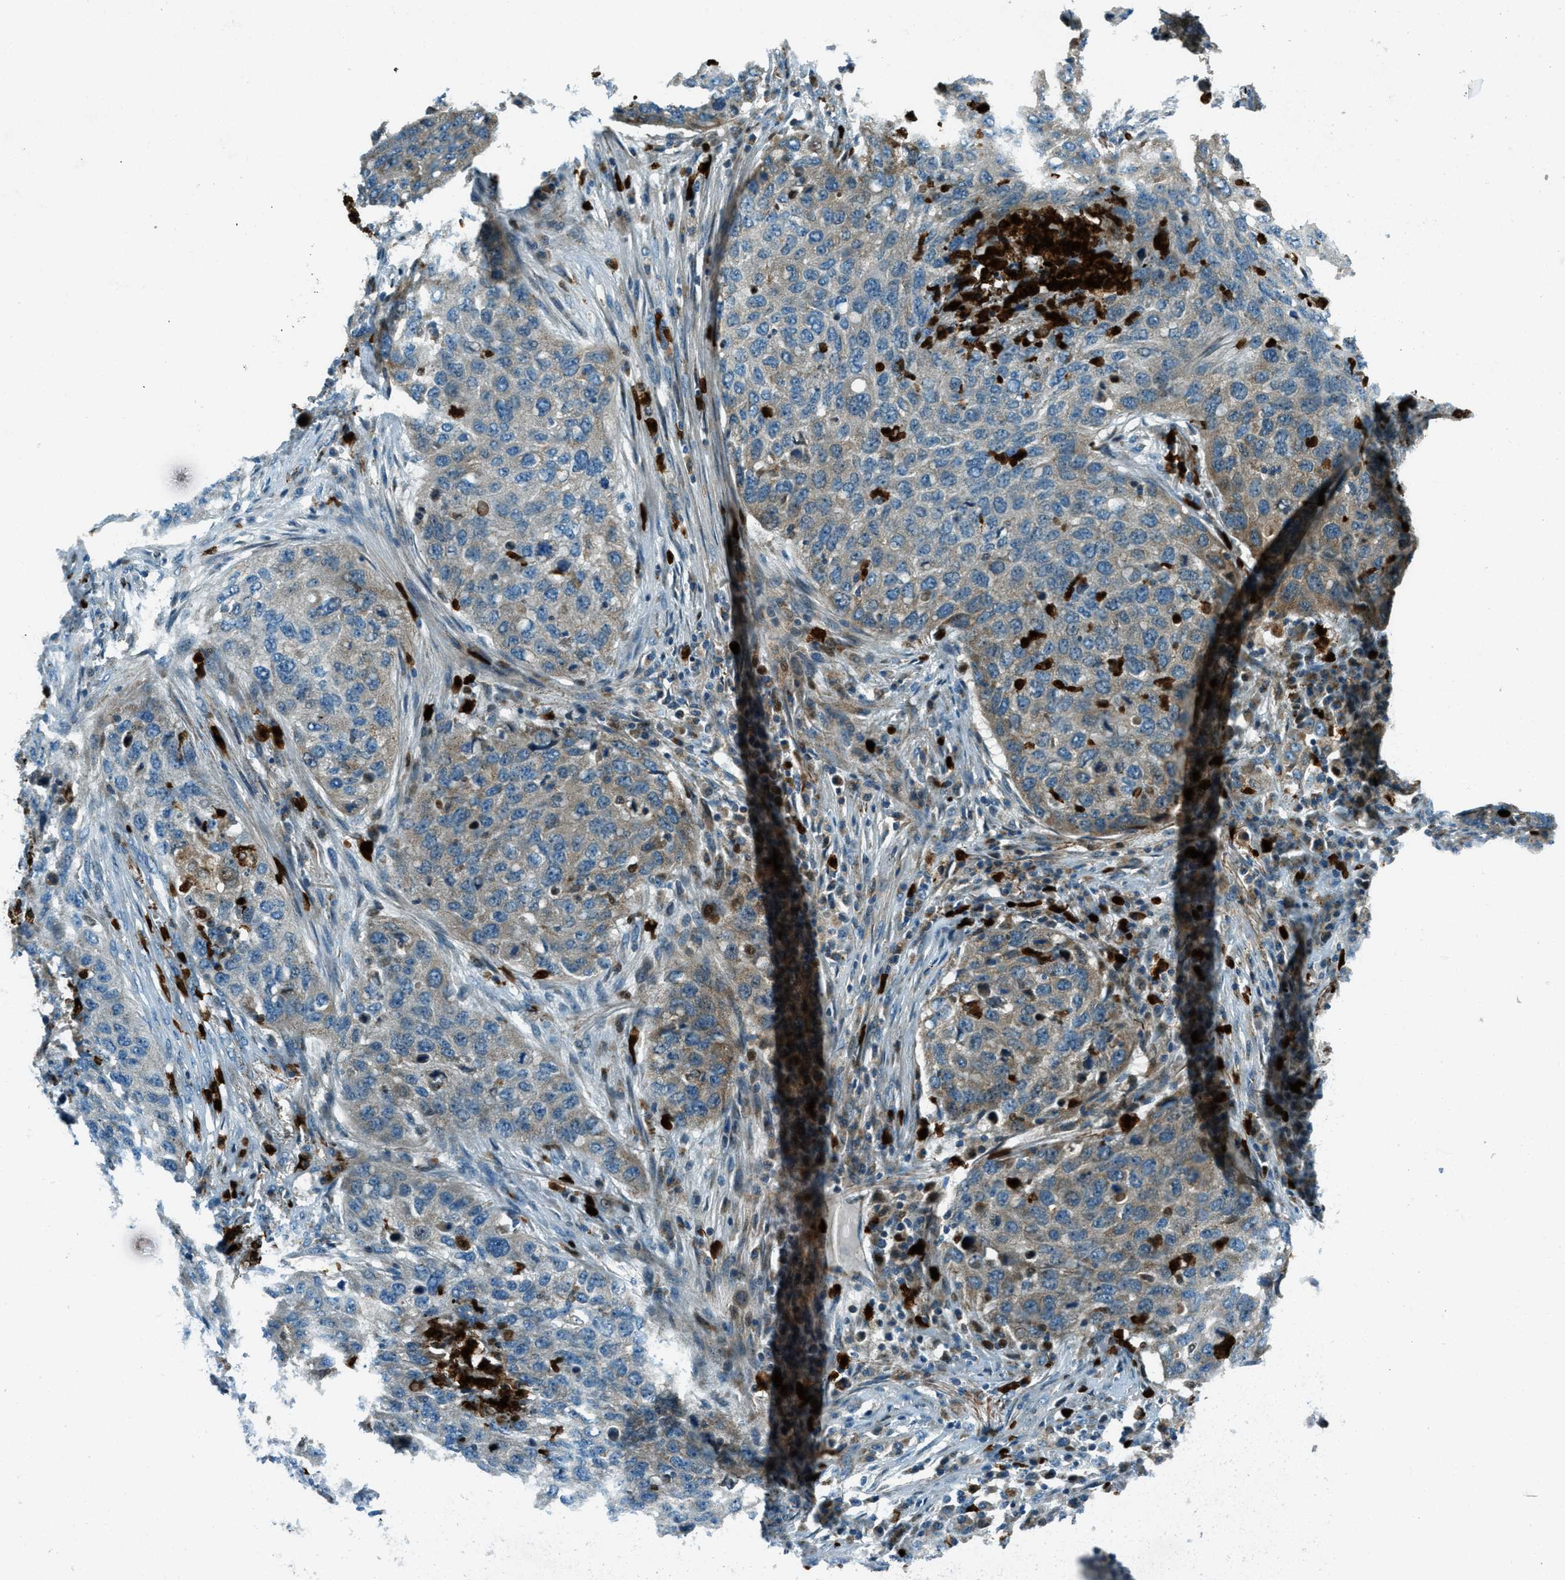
{"staining": {"intensity": "moderate", "quantity": "<25%", "location": "cytoplasmic/membranous"}, "tissue": "lung cancer", "cell_type": "Tumor cells", "image_type": "cancer", "snomed": [{"axis": "morphology", "description": "Squamous cell carcinoma, NOS"}, {"axis": "topography", "description": "Lung"}], "caption": "Lung cancer stained with a protein marker displays moderate staining in tumor cells.", "gene": "FAR1", "patient": {"sex": "female", "age": 63}}